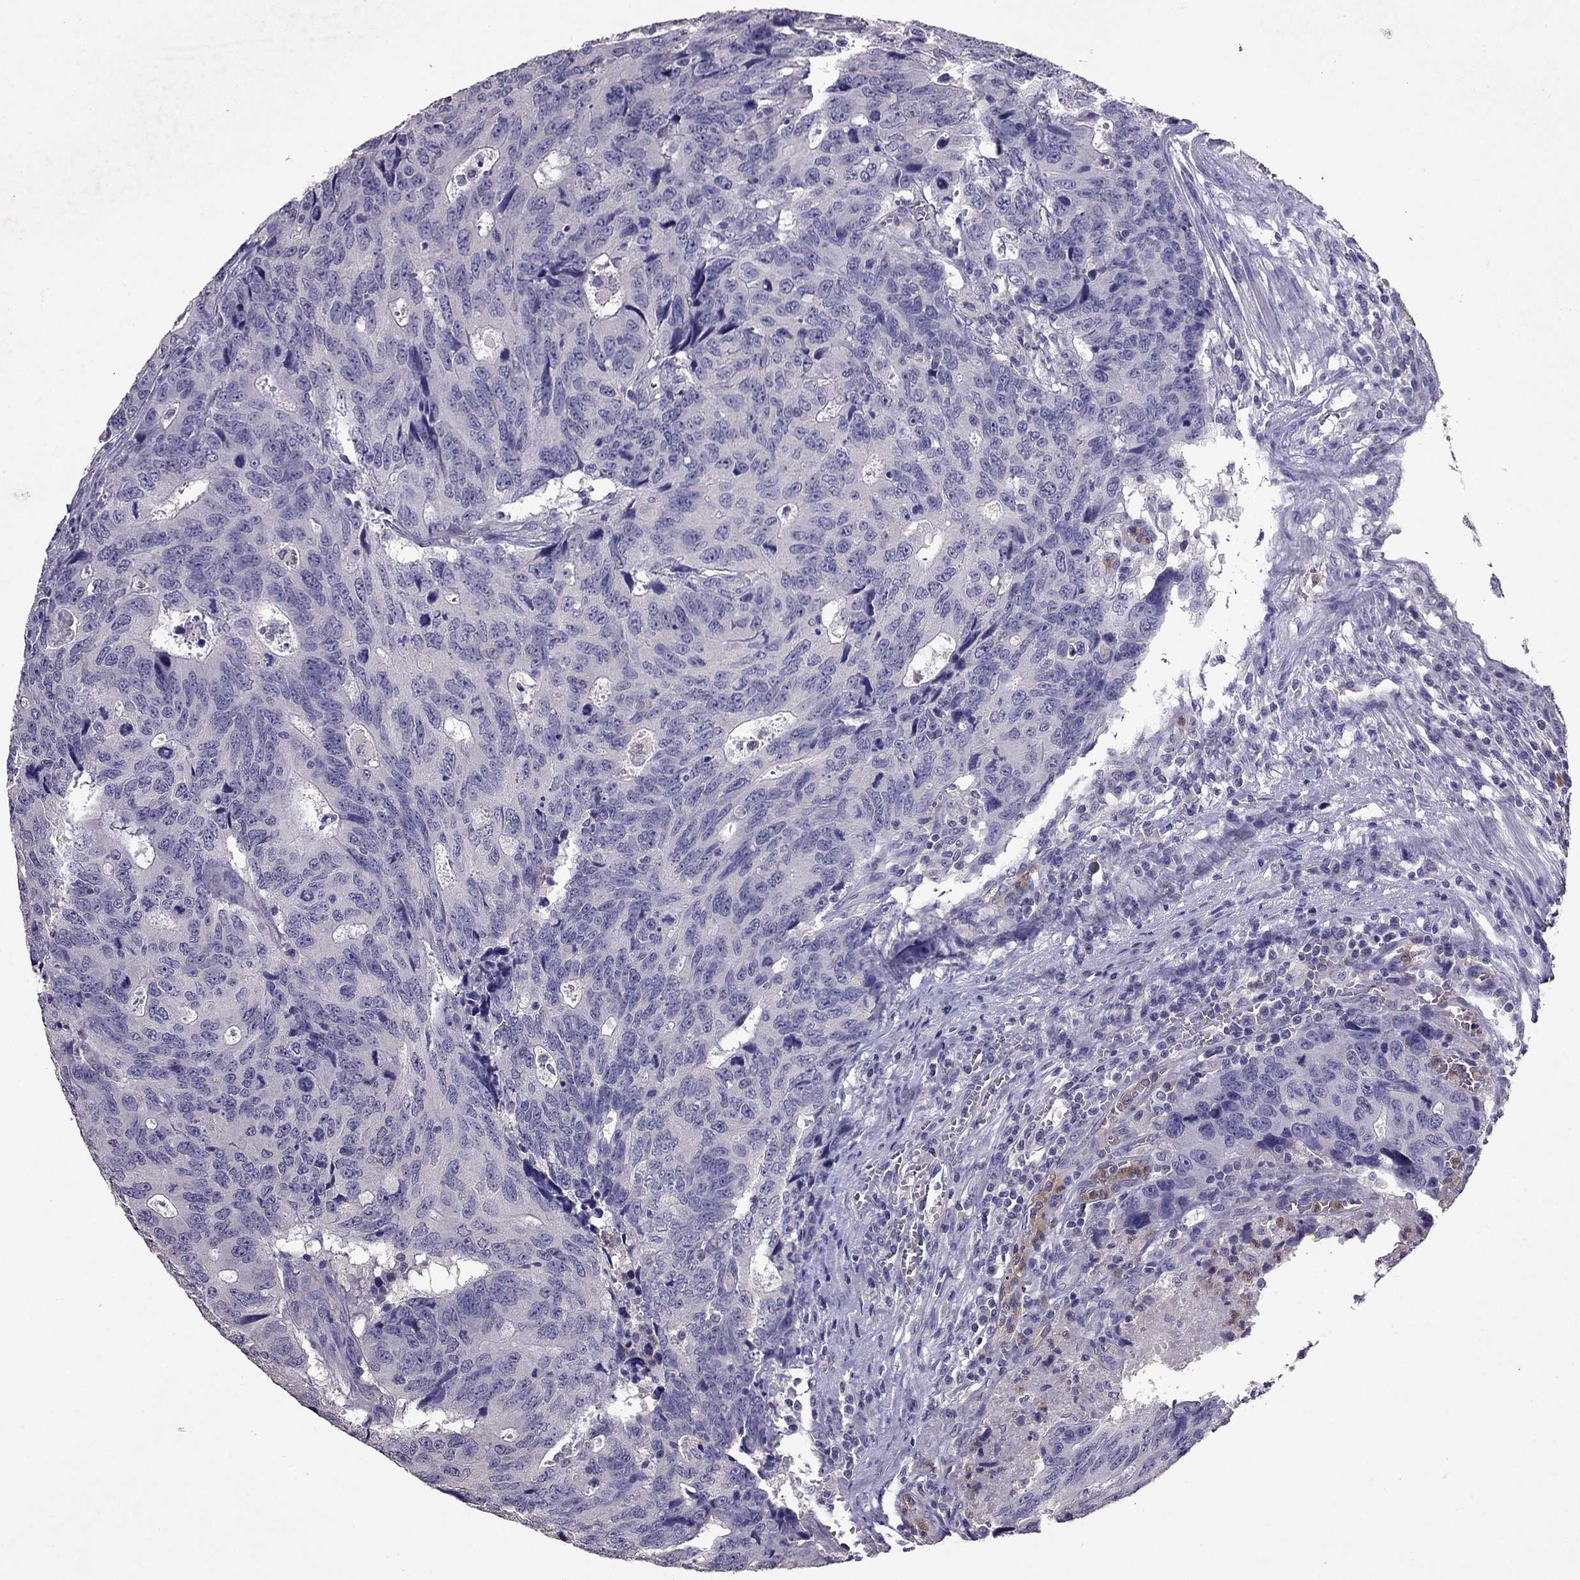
{"staining": {"intensity": "negative", "quantity": "none", "location": "none"}, "tissue": "colorectal cancer", "cell_type": "Tumor cells", "image_type": "cancer", "snomed": [{"axis": "morphology", "description": "Adenocarcinoma, NOS"}, {"axis": "topography", "description": "Colon"}], "caption": "Tumor cells are negative for protein expression in human colorectal adenocarcinoma.", "gene": "RFLNB", "patient": {"sex": "female", "age": 77}}